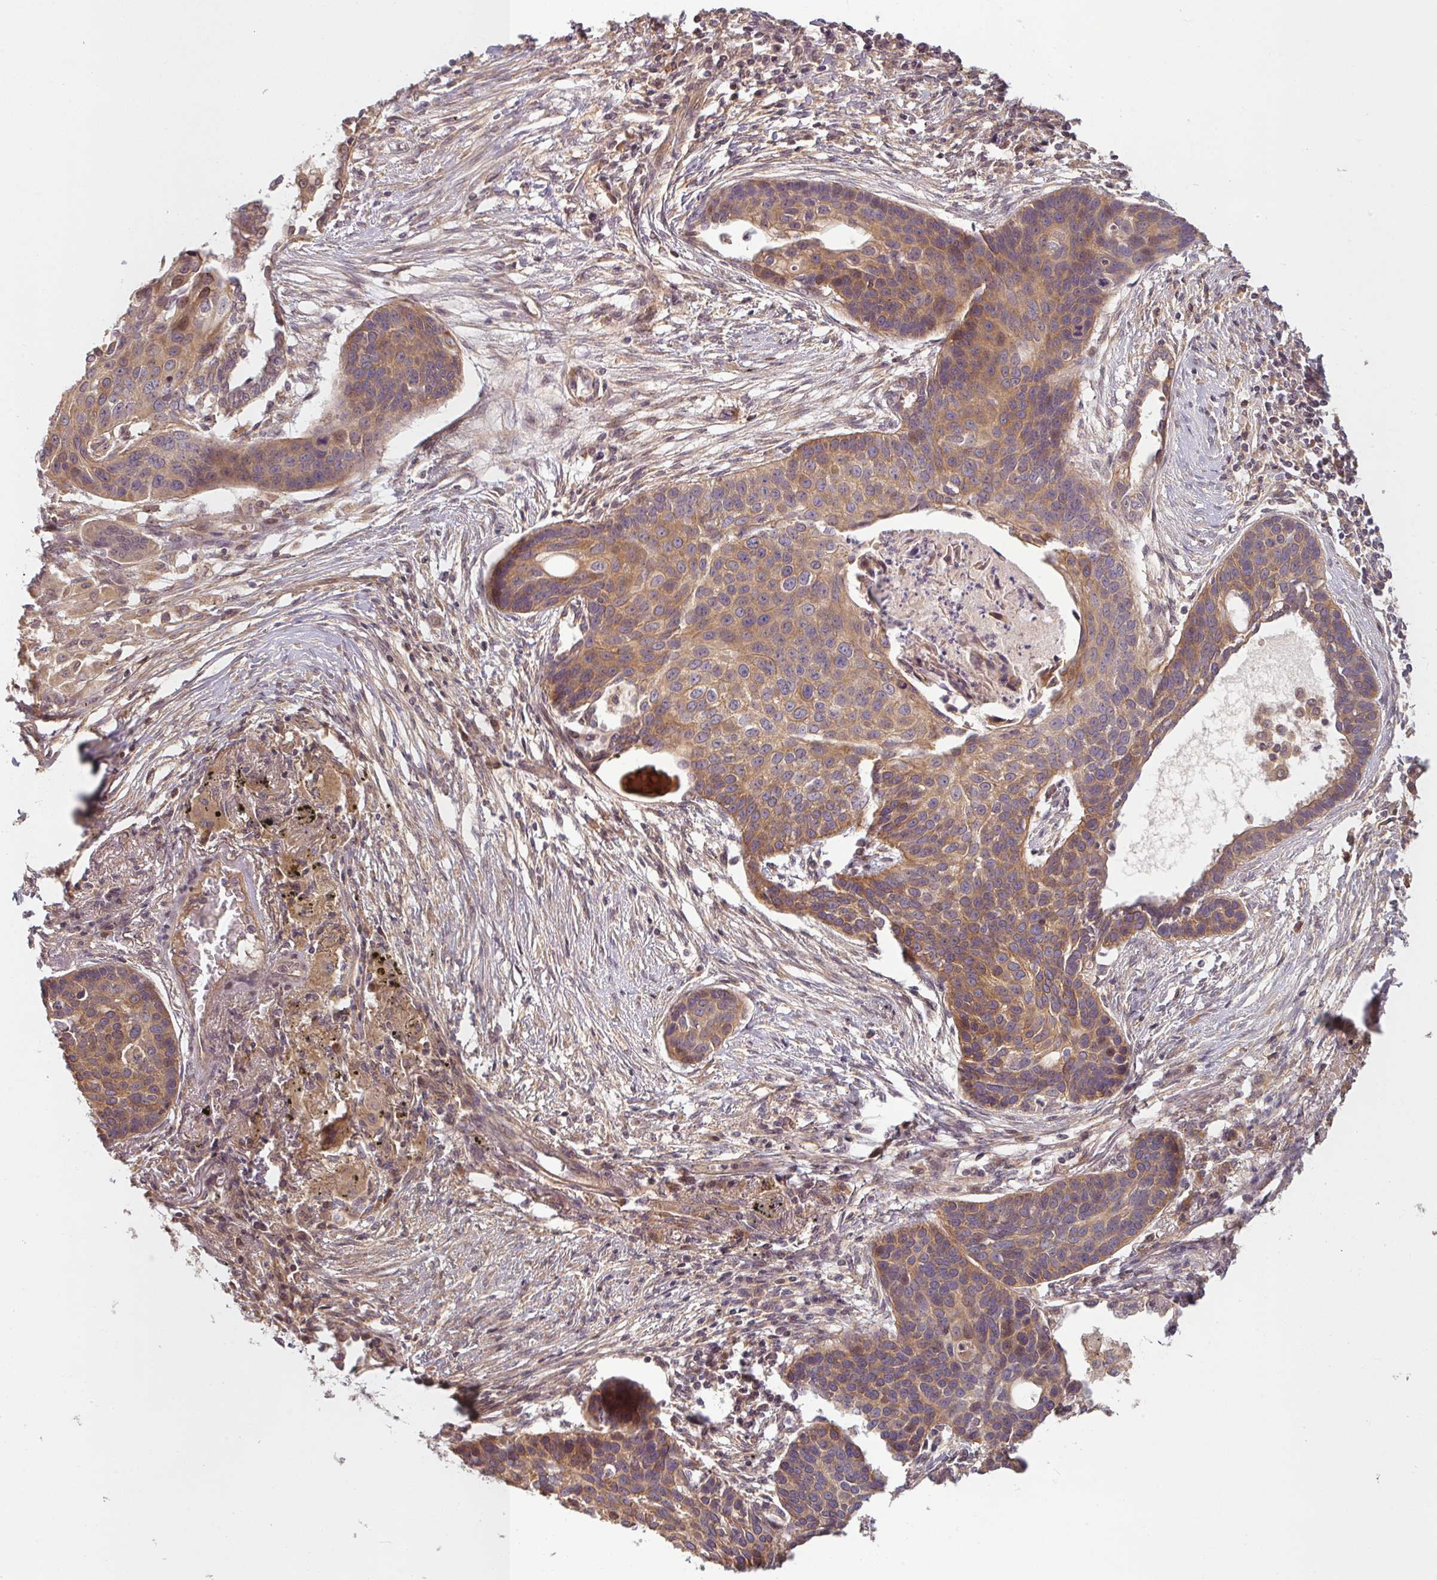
{"staining": {"intensity": "moderate", "quantity": ">75%", "location": "cytoplasmic/membranous"}, "tissue": "lung cancer", "cell_type": "Tumor cells", "image_type": "cancer", "snomed": [{"axis": "morphology", "description": "Squamous cell carcinoma, NOS"}, {"axis": "topography", "description": "Lung"}], "caption": "Human squamous cell carcinoma (lung) stained with a protein marker shows moderate staining in tumor cells.", "gene": "RNF31", "patient": {"sex": "male", "age": 71}}